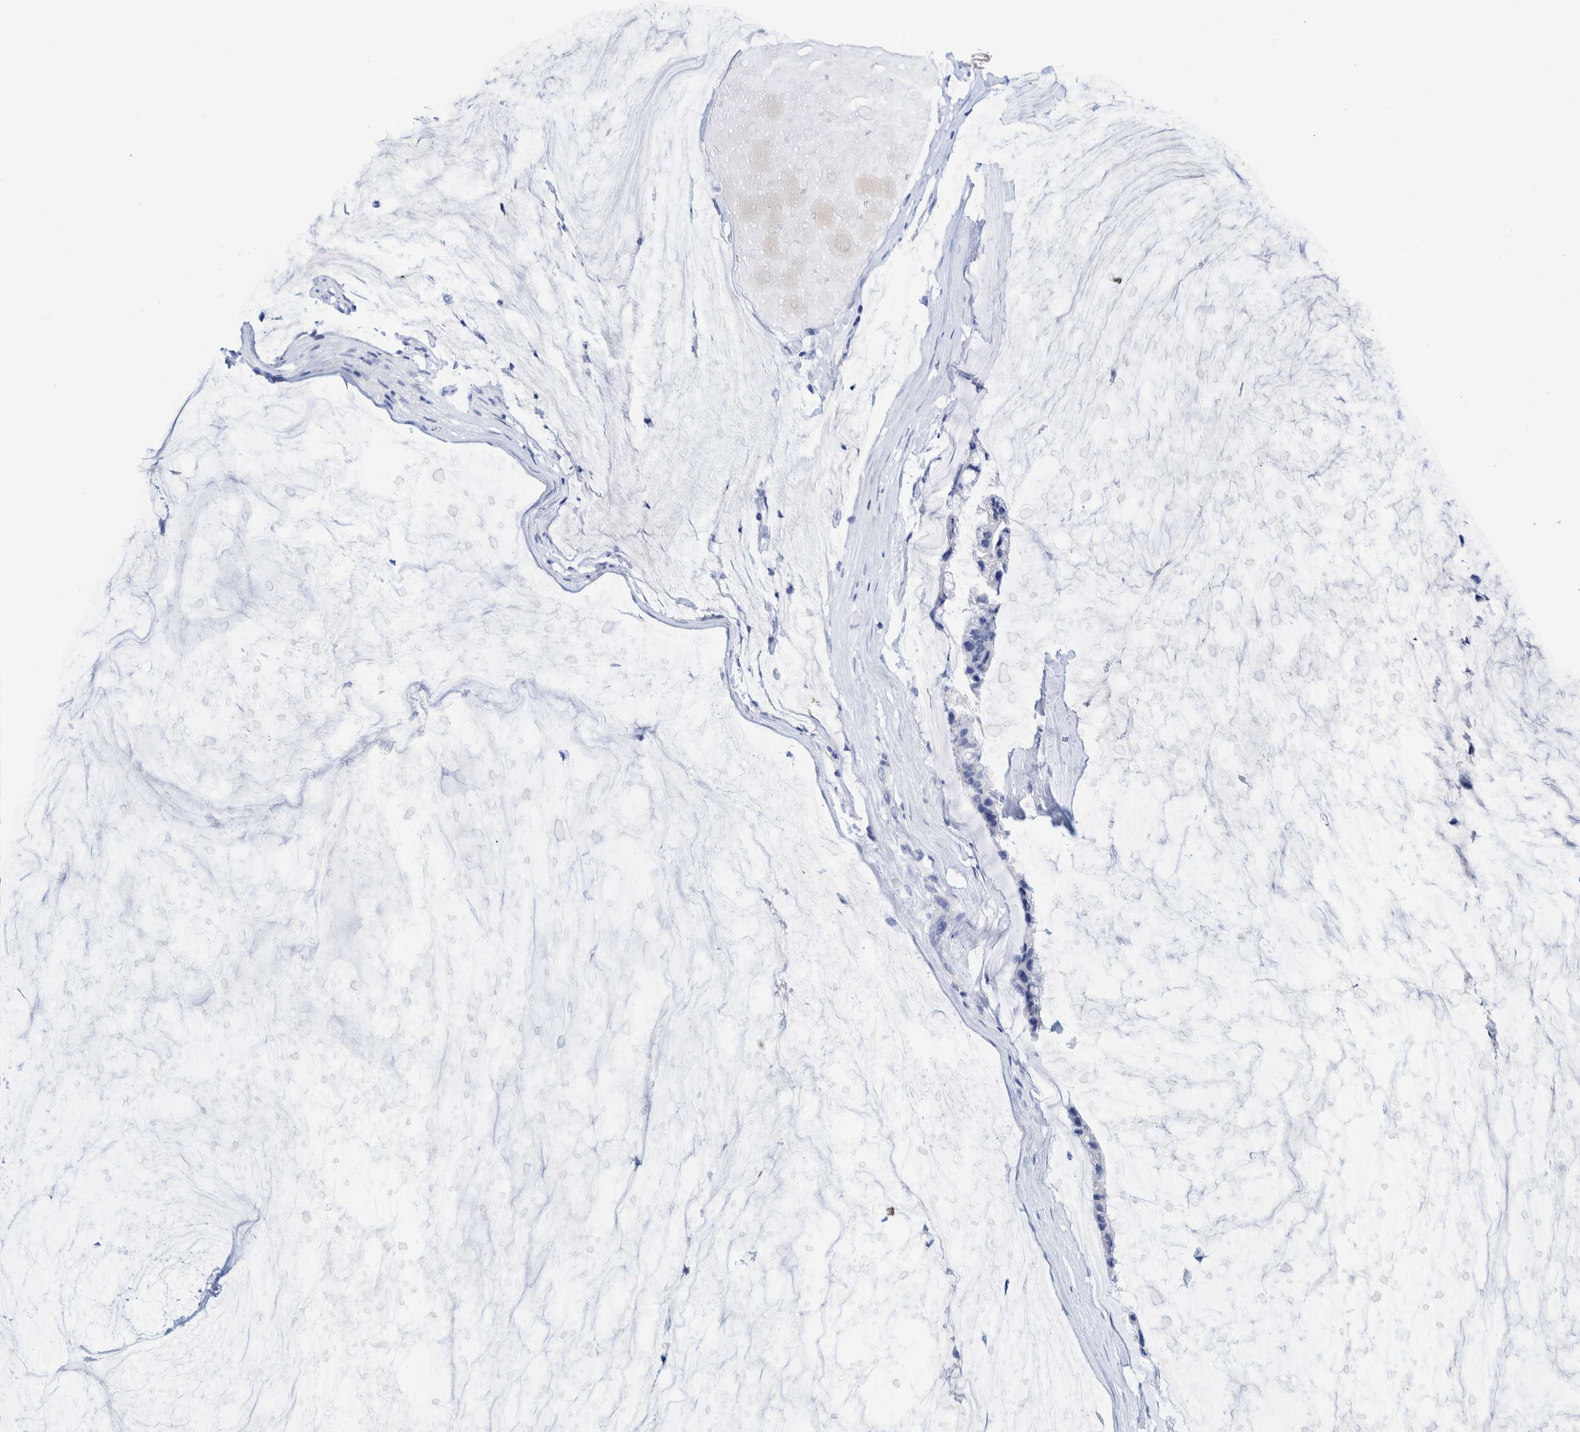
{"staining": {"intensity": "negative", "quantity": "none", "location": "none"}, "tissue": "ovarian cancer", "cell_type": "Tumor cells", "image_type": "cancer", "snomed": [{"axis": "morphology", "description": "Cystadenocarcinoma, mucinous, NOS"}, {"axis": "topography", "description": "Ovary"}], "caption": "High power microscopy image of an immunohistochemistry photomicrograph of ovarian cancer, revealing no significant positivity in tumor cells.", "gene": "PERP", "patient": {"sex": "female", "age": 39}}